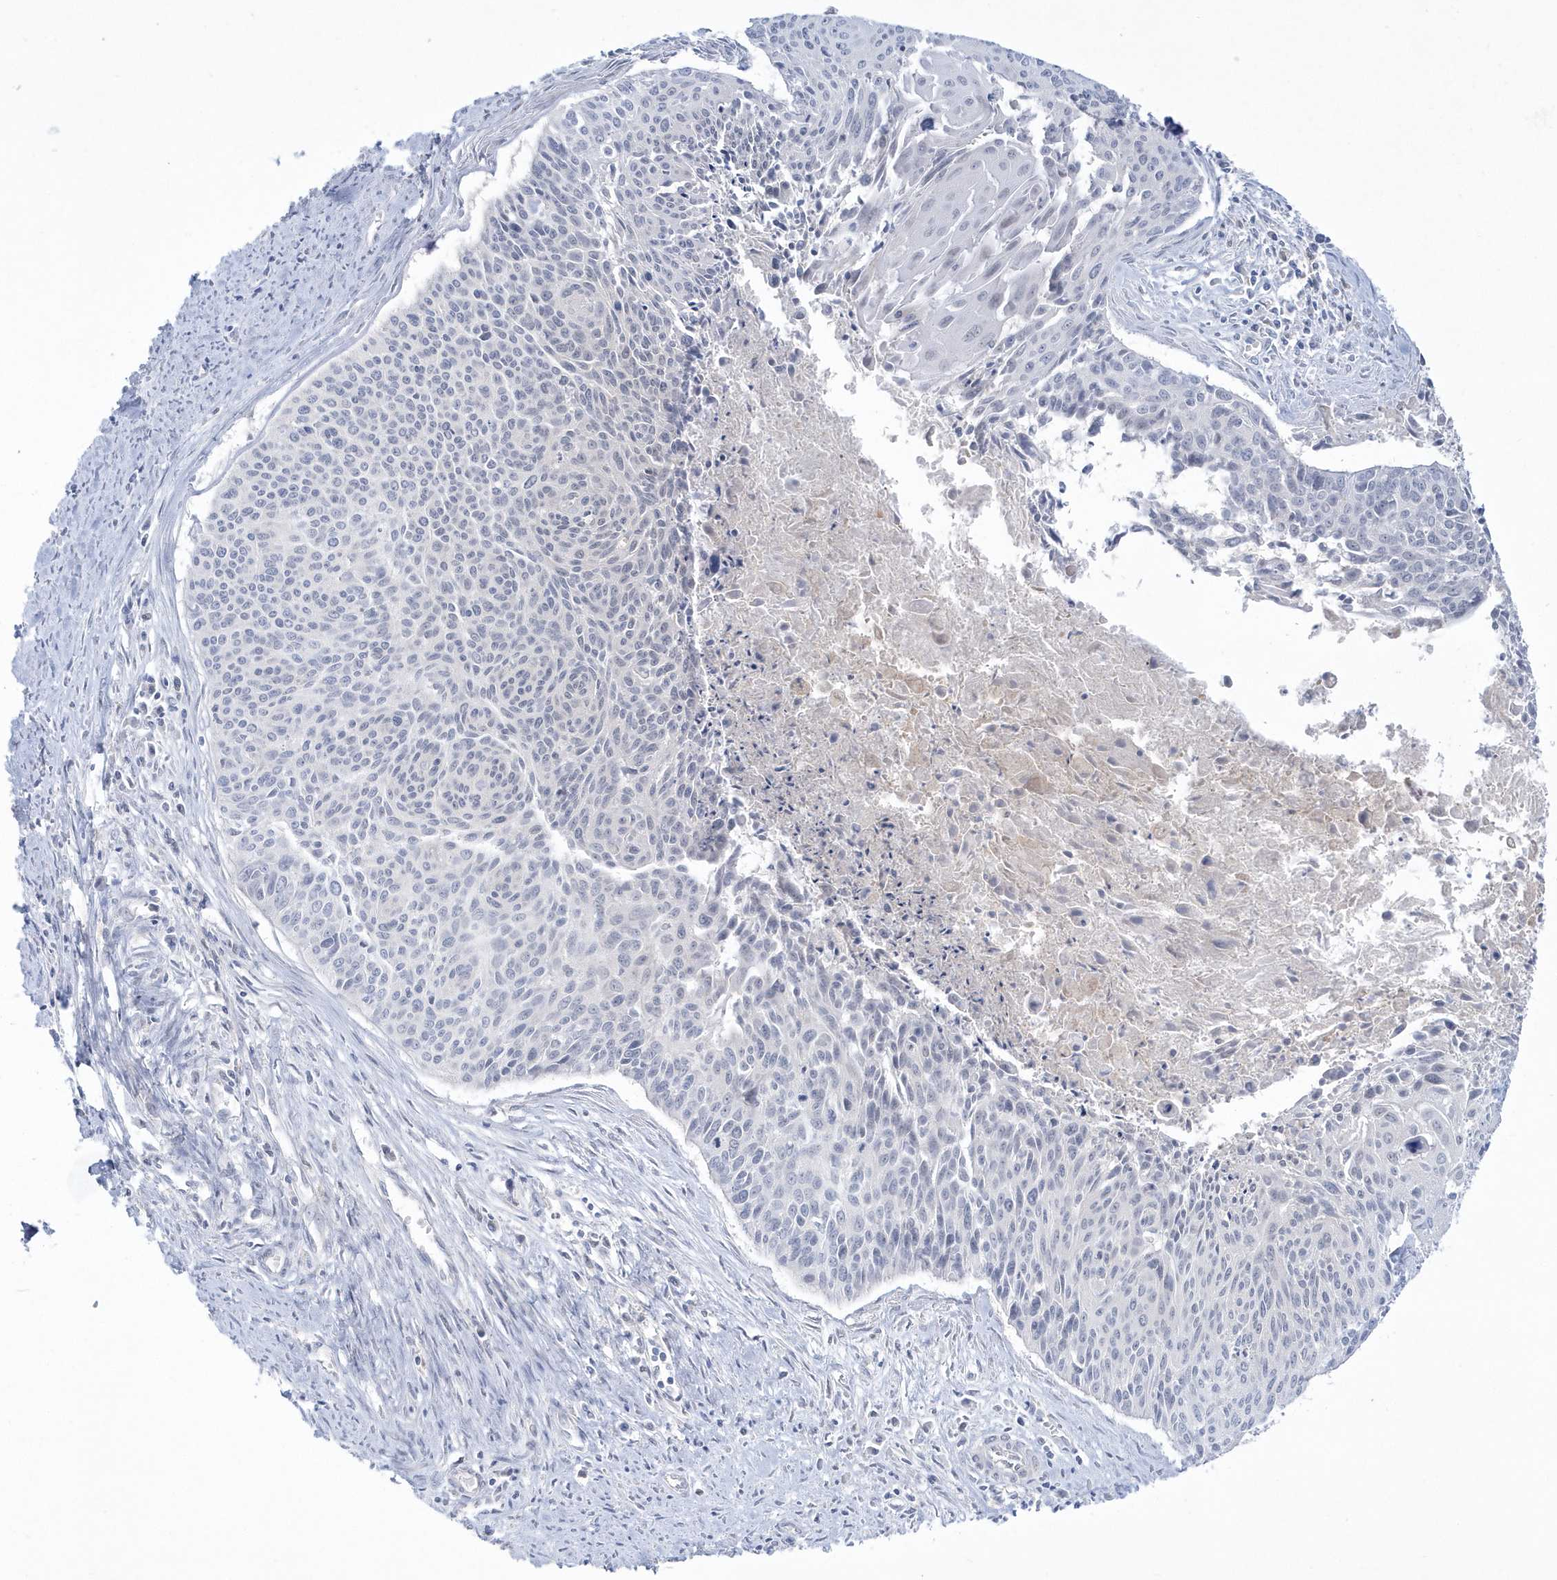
{"staining": {"intensity": "negative", "quantity": "none", "location": "none"}, "tissue": "cervical cancer", "cell_type": "Tumor cells", "image_type": "cancer", "snomed": [{"axis": "morphology", "description": "Squamous cell carcinoma, NOS"}, {"axis": "topography", "description": "Cervix"}], "caption": "There is no significant positivity in tumor cells of cervical cancer. (Stains: DAB (3,3'-diaminobenzidine) immunohistochemistry with hematoxylin counter stain, Microscopy: brightfield microscopy at high magnification).", "gene": "PCBD1", "patient": {"sex": "female", "age": 55}}